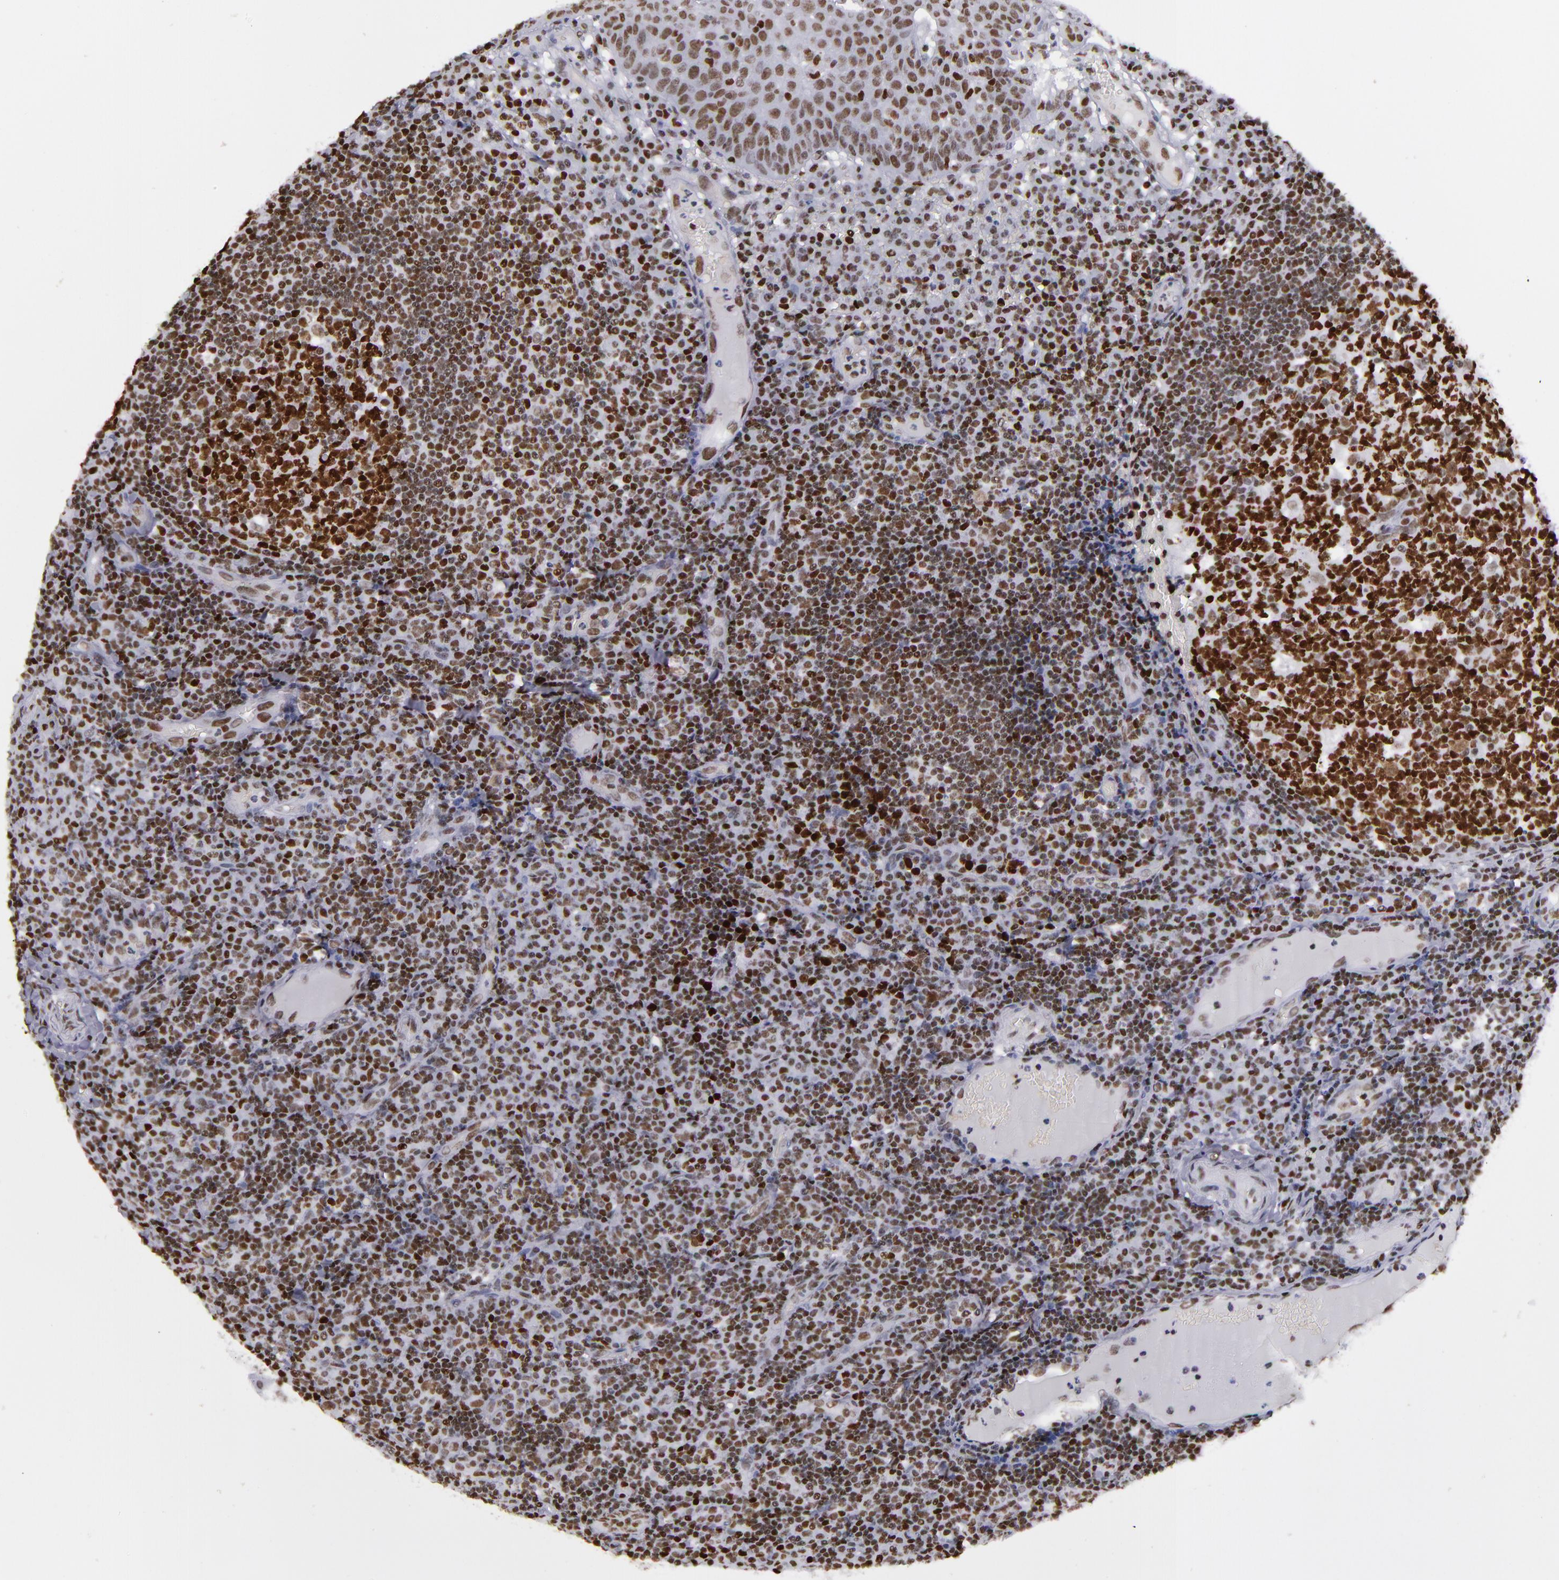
{"staining": {"intensity": "strong", "quantity": ">75%", "location": "nuclear"}, "tissue": "tonsil", "cell_type": "Germinal center cells", "image_type": "normal", "snomed": [{"axis": "morphology", "description": "Normal tissue, NOS"}, {"axis": "topography", "description": "Tonsil"}], "caption": "The immunohistochemical stain highlights strong nuclear expression in germinal center cells of unremarkable tonsil.", "gene": "TERF2", "patient": {"sex": "female", "age": 40}}